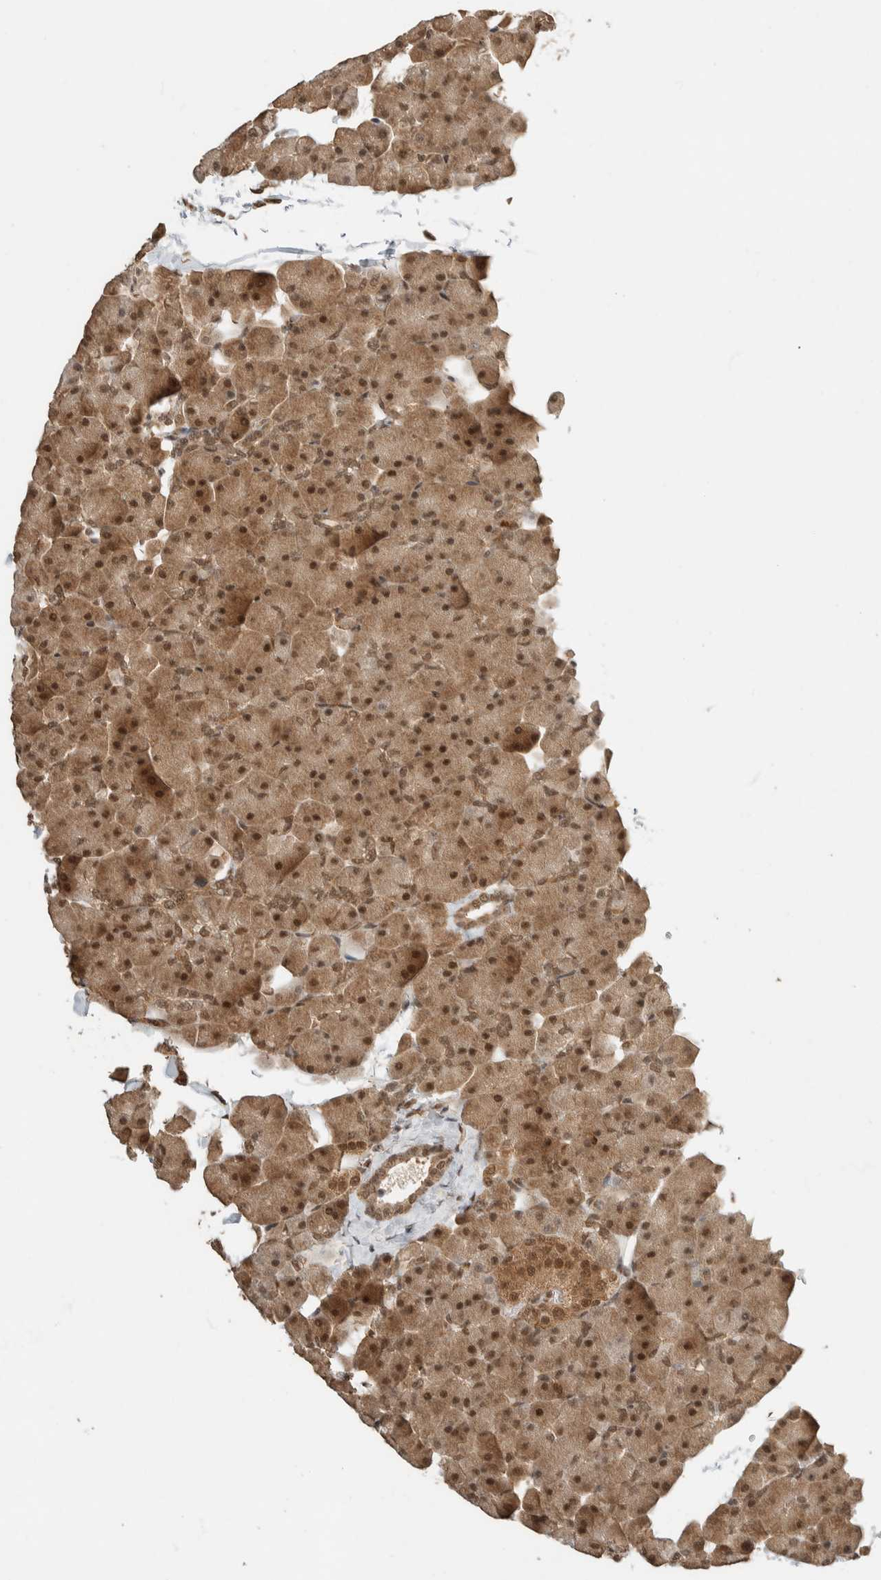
{"staining": {"intensity": "moderate", "quantity": ">75%", "location": "cytoplasmic/membranous,nuclear"}, "tissue": "pancreas", "cell_type": "Exocrine glandular cells", "image_type": "normal", "snomed": [{"axis": "morphology", "description": "Normal tissue, NOS"}, {"axis": "topography", "description": "Pancreas"}], "caption": "Immunohistochemical staining of normal pancreas shows >75% levels of moderate cytoplasmic/membranous,nuclear protein positivity in approximately >75% of exocrine glandular cells.", "gene": "ZBTB2", "patient": {"sex": "male", "age": 35}}